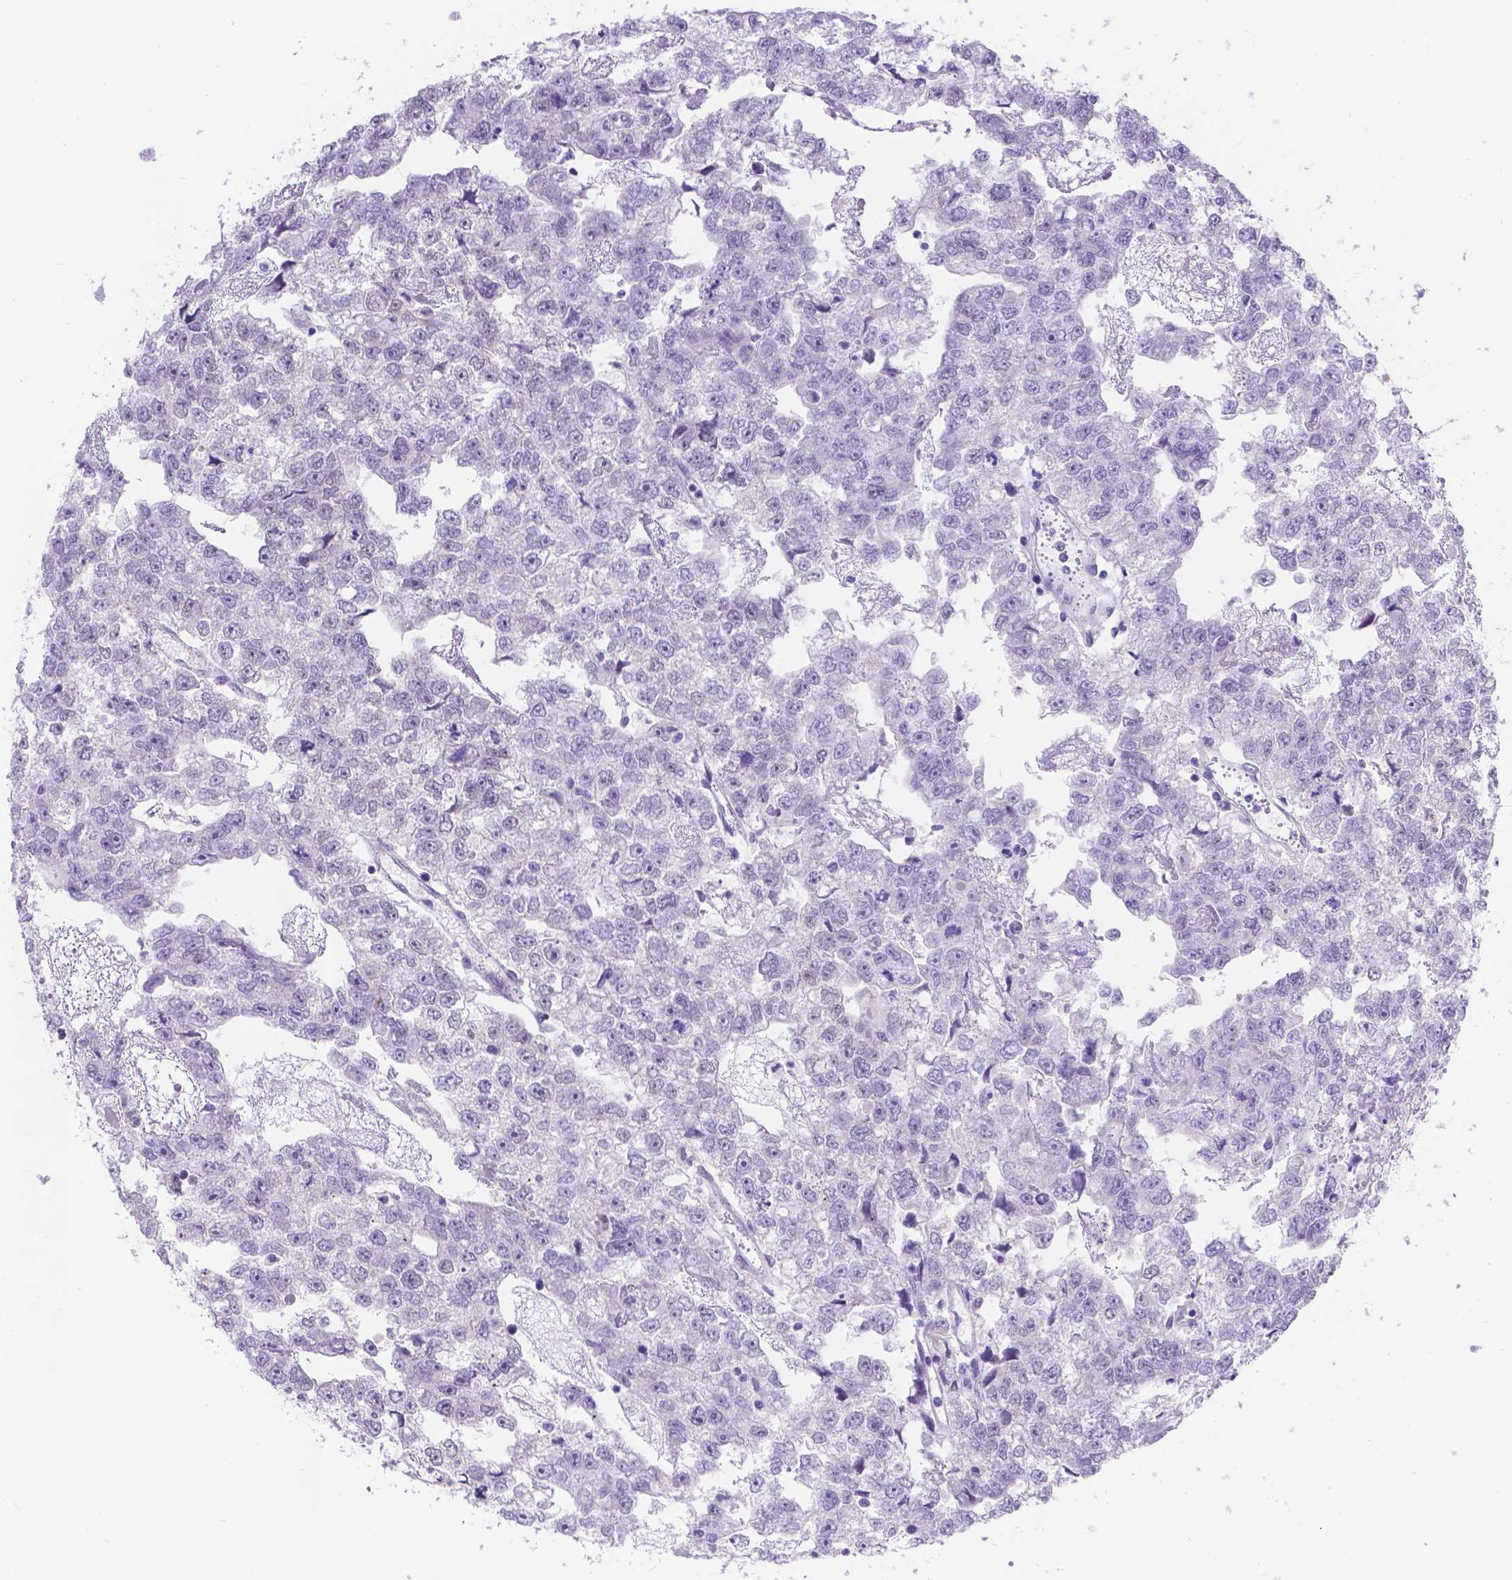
{"staining": {"intensity": "negative", "quantity": "none", "location": "none"}, "tissue": "testis cancer", "cell_type": "Tumor cells", "image_type": "cancer", "snomed": [{"axis": "morphology", "description": "Carcinoma, Embryonal, NOS"}, {"axis": "morphology", "description": "Teratoma, malignant, NOS"}, {"axis": "topography", "description": "Testis"}], "caption": "Photomicrograph shows no protein staining in tumor cells of malignant teratoma (testis) tissue. The staining is performed using DAB brown chromogen with nuclei counter-stained in using hematoxylin.", "gene": "DCC", "patient": {"sex": "male", "age": 44}}